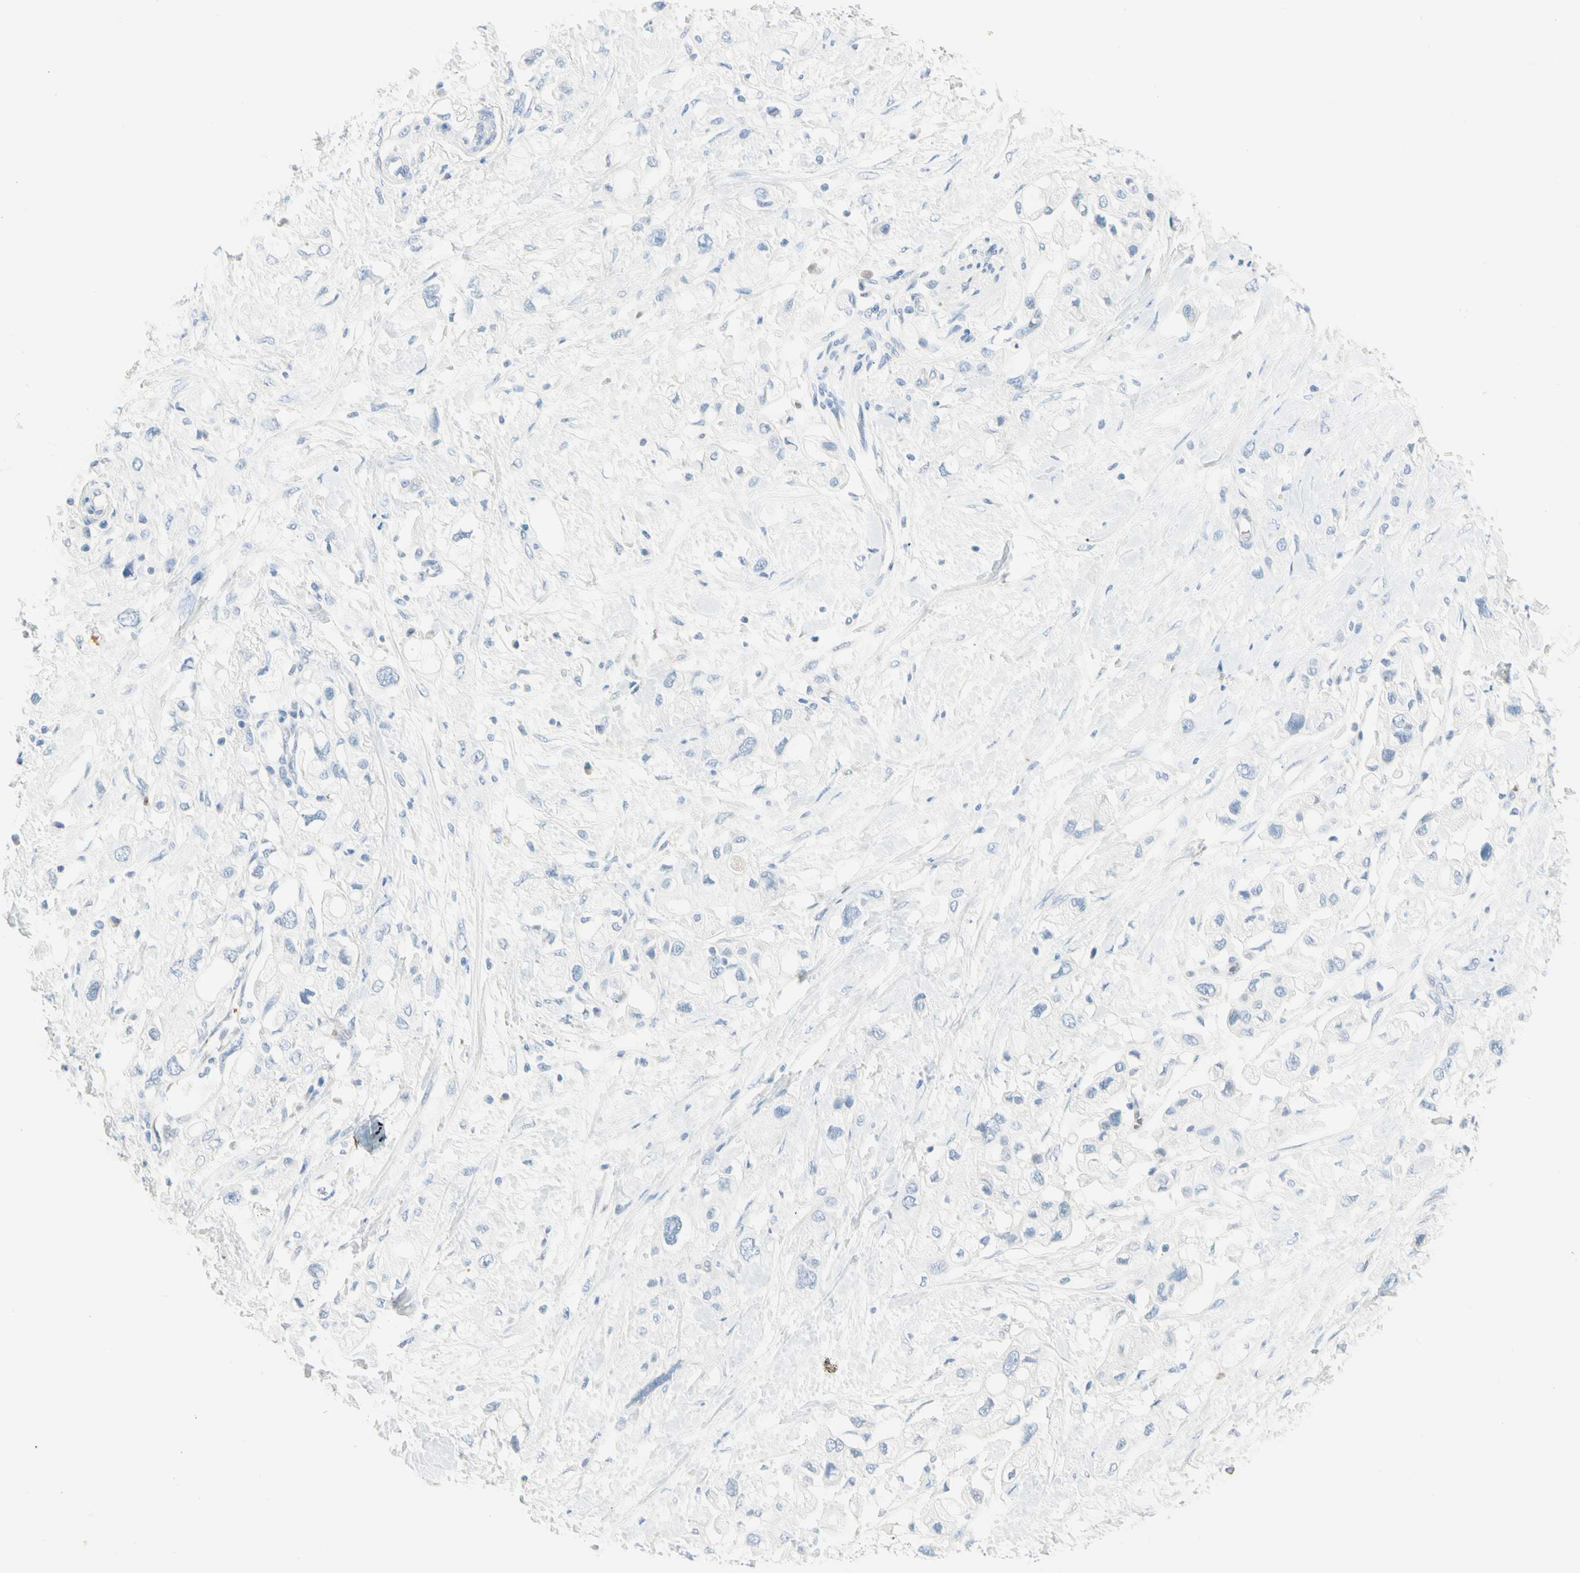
{"staining": {"intensity": "negative", "quantity": "none", "location": "none"}, "tissue": "pancreatic cancer", "cell_type": "Tumor cells", "image_type": "cancer", "snomed": [{"axis": "morphology", "description": "Adenocarcinoma, NOS"}, {"axis": "topography", "description": "Pancreas"}], "caption": "A high-resolution image shows immunohistochemistry (IHC) staining of adenocarcinoma (pancreatic), which demonstrates no significant positivity in tumor cells. (Brightfield microscopy of DAB immunohistochemistry at high magnification).", "gene": "CA1", "patient": {"sex": "female", "age": 56}}